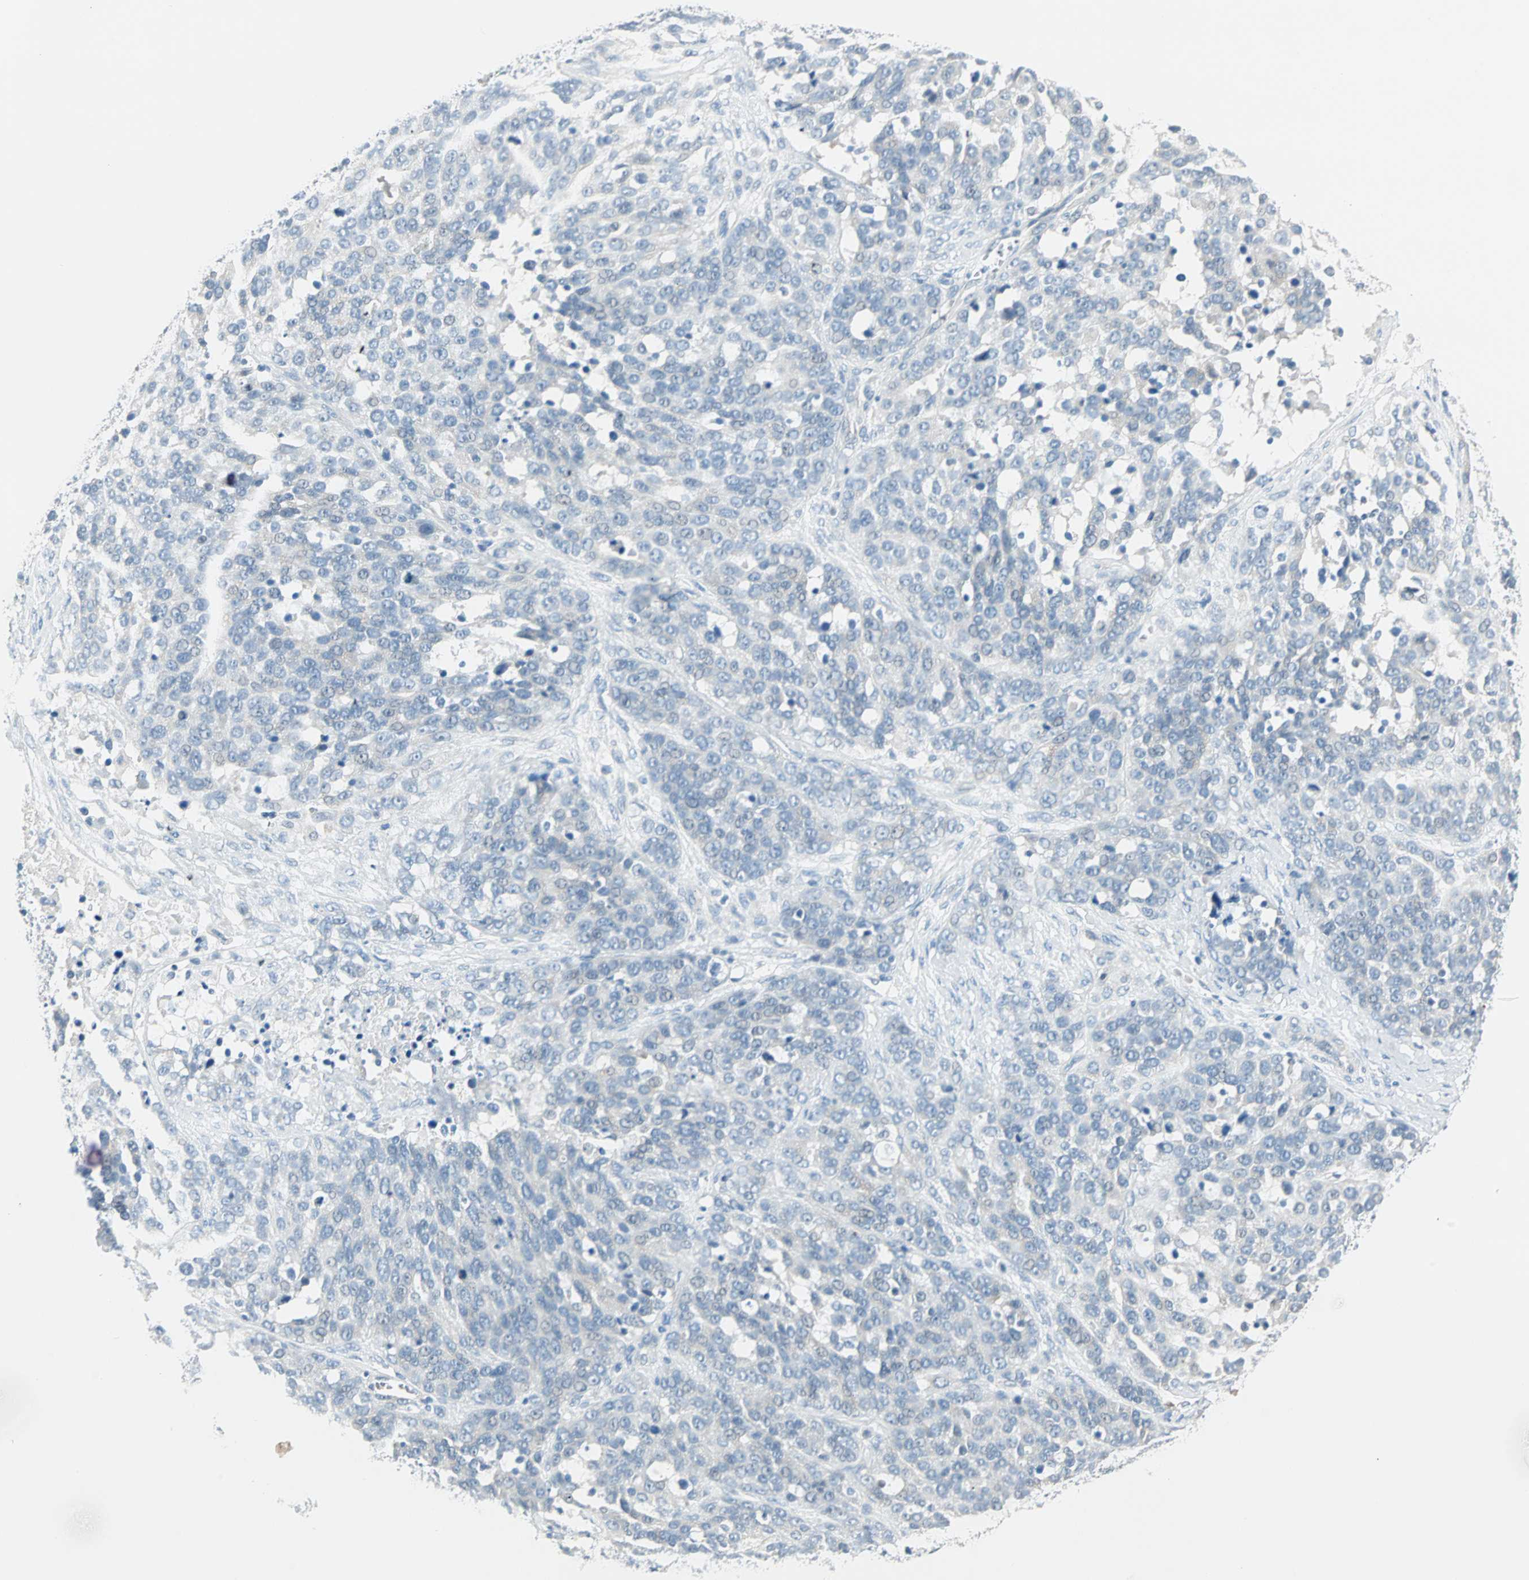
{"staining": {"intensity": "negative", "quantity": "none", "location": "none"}, "tissue": "ovarian cancer", "cell_type": "Tumor cells", "image_type": "cancer", "snomed": [{"axis": "morphology", "description": "Cystadenocarcinoma, serous, NOS"}, {"axis": "topography", "description": "Ovary"}], "caption": "Serous cystadenocarcinoma (ovarian) was stained to show a protein in brown. There is no significant staining in tumor cells.", "gene": "SULT1C2", "patient": {"sex": "female", "age": 44}}